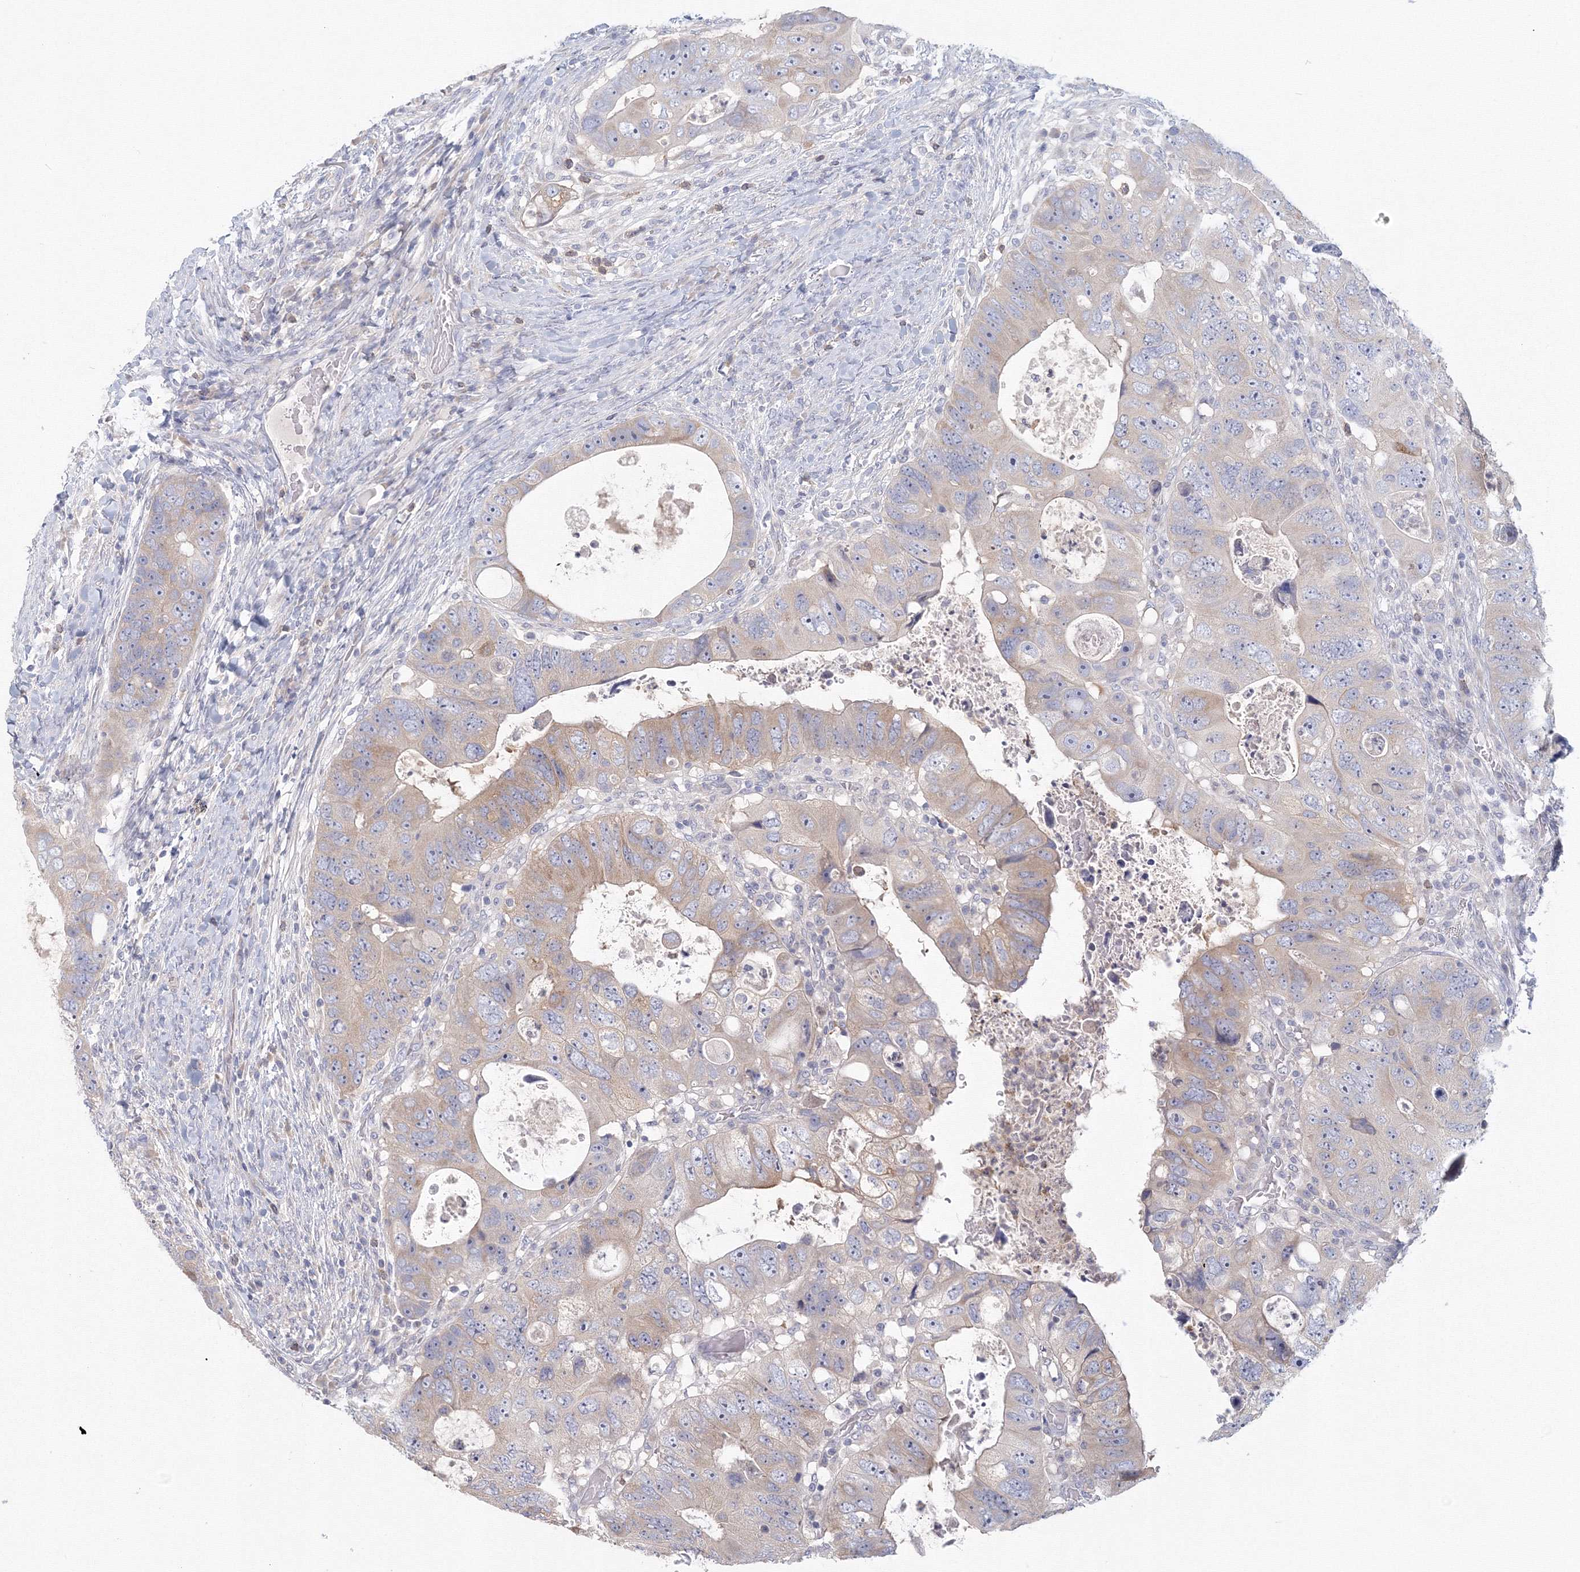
{"staining": {"intensity": "weak", "quantity": "<25%", "location": "cytoplasmic/membranous"}, "tissue": "colorectal cancer", "cell_type": "Tumor cells", "image_type": "cancer", "snomed": [{"axis": "morphology", "description": "Adenocarcinoma, NOS"}, {"axis": "topography", "description": "Rectum"}], "caption": "IHC image of neoplastic tissue: colorectal cancer stained with DAB reveals no significant protein positivity in tumor cells.", "gene": "TACC2", "patient": {"sex": "male", "age": 59}}